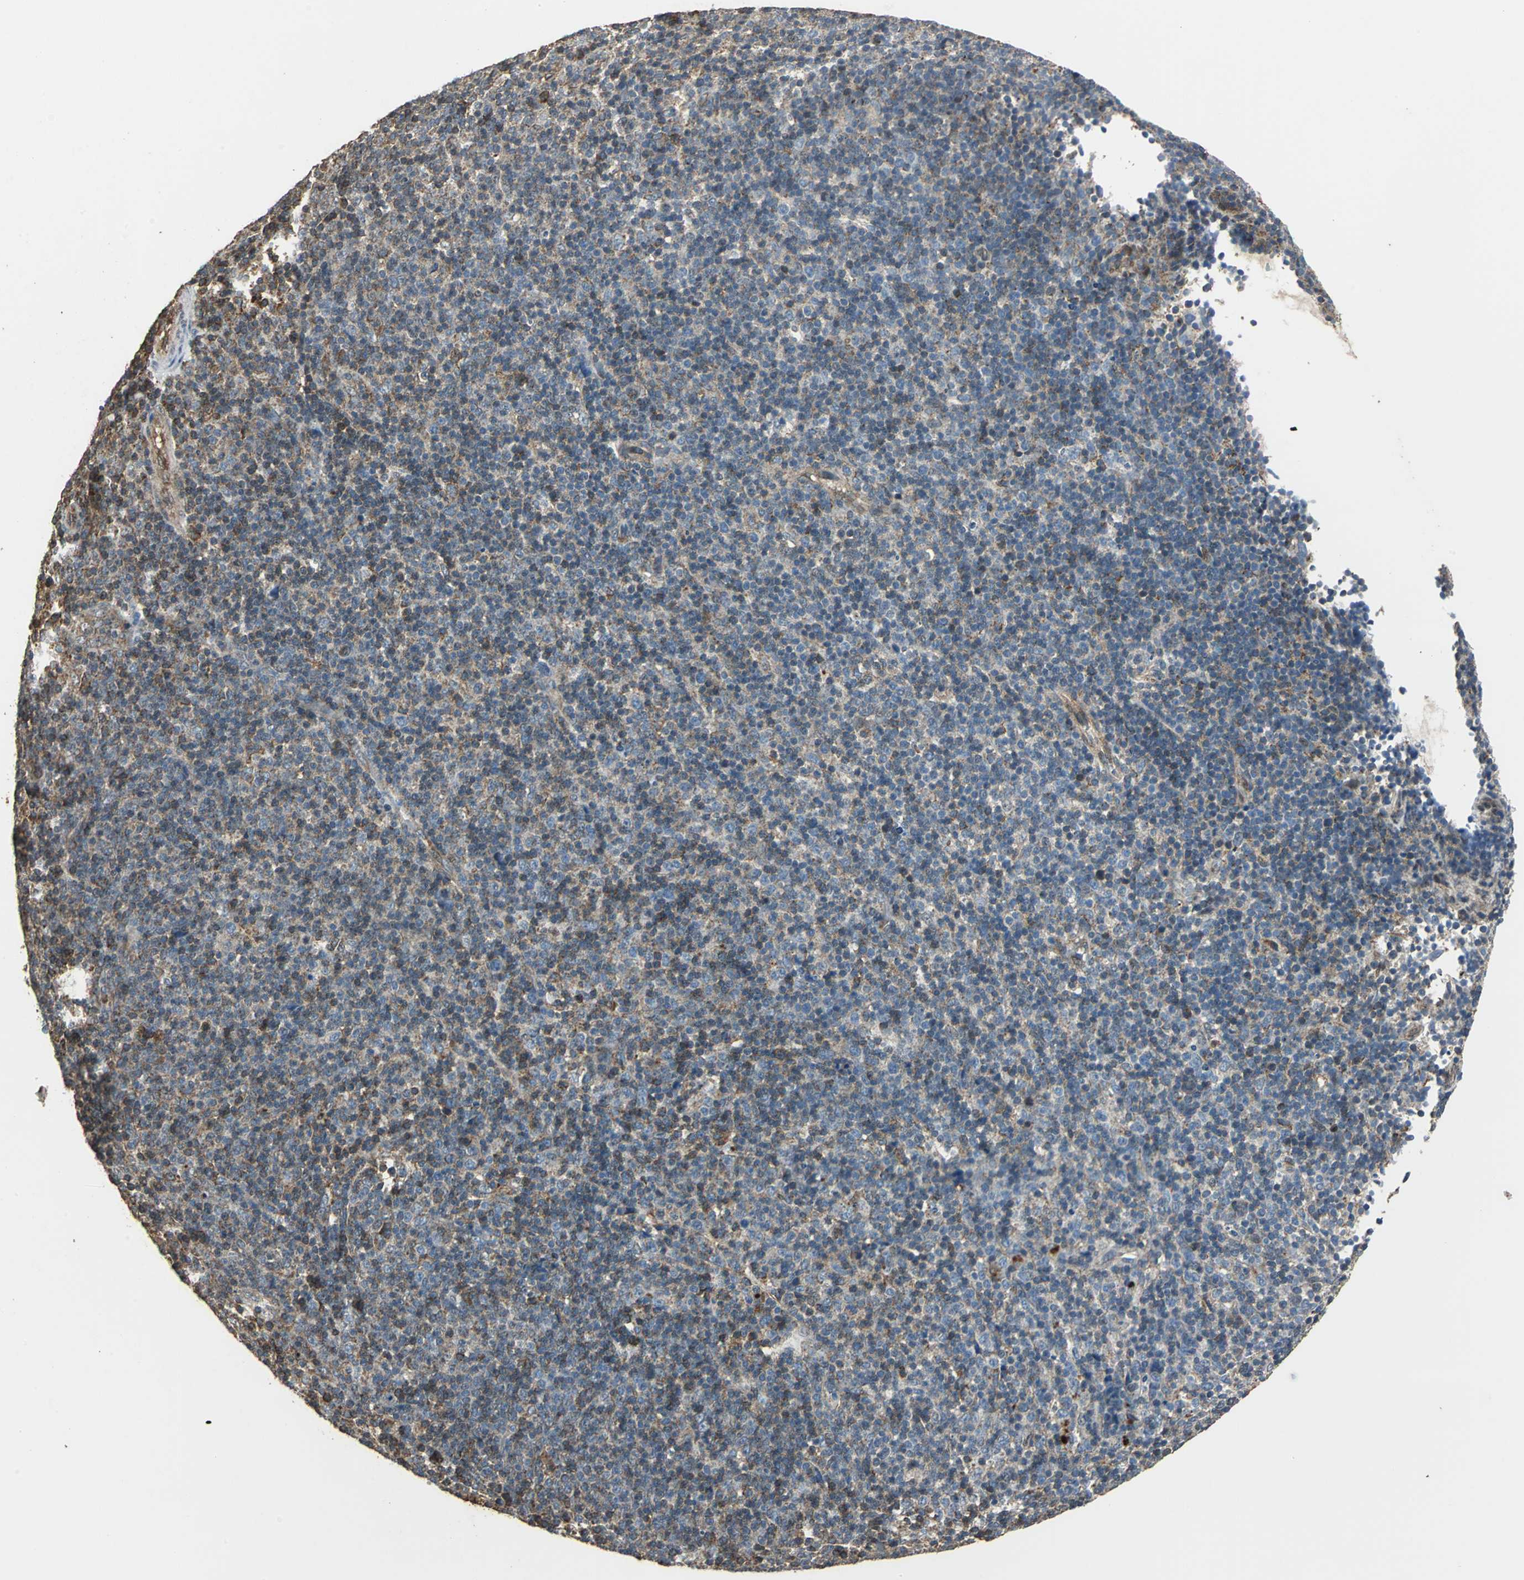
{"staining": {"intensity": "negative", "quantity": "none", "location": "none"}, "tissue": "lymphoma", "cell_type": "Tumor cells", "image_type": "cancer", "snomed": [{"axis": "morphology", "description": "Malignant lymphoma, non-Hodgkin's type, Low grade"}, {"axis": "topography", "description": "Lymph node"}], "caption": "Lymphoma was stained to show a protein in brown. There is no significant positivity in tumor cells.", "gene": "DNAJB4", "patient": {"sex": "male", "age": 70}}